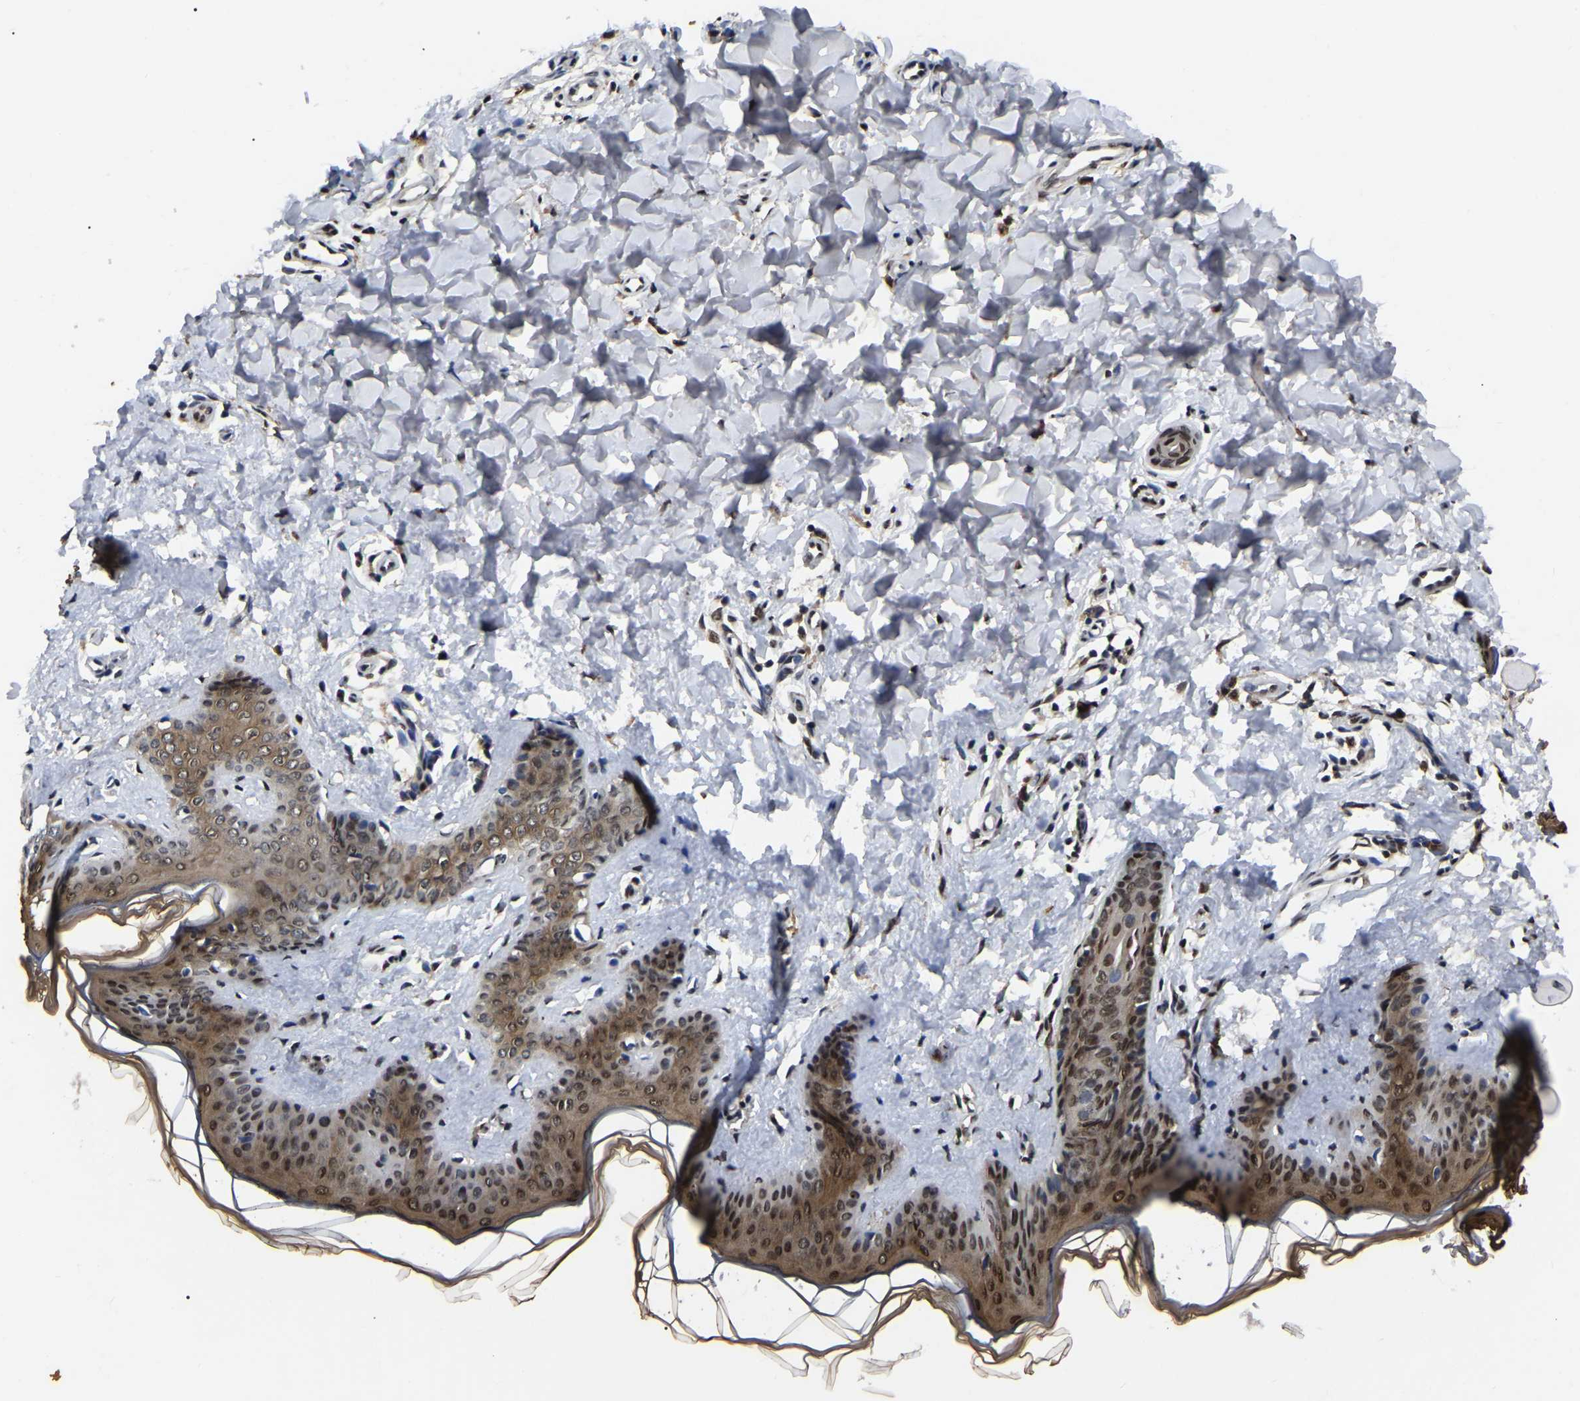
{"staining": {"intensity": "moderate", "quantity": ">75%", "location": "cytoplasmic/membranous,nuclear"}, "tissue": "skin", "cell_type": "Fibroblasts", "image_type": "normal", "snomed": [{"axis": "morphology", "description": "Normal tissue, NOS"}, {"axis": "topography", "description": "Skin"}], "caption": "Immunohistochemical staining of normal human skin shows >75% levels of moderate cytoplasmic/membranous,nuclear protein staining in about >75% of fibroblasts.", "gene": "TRIM35", "patient": {"sex": "female", "age": 17}}